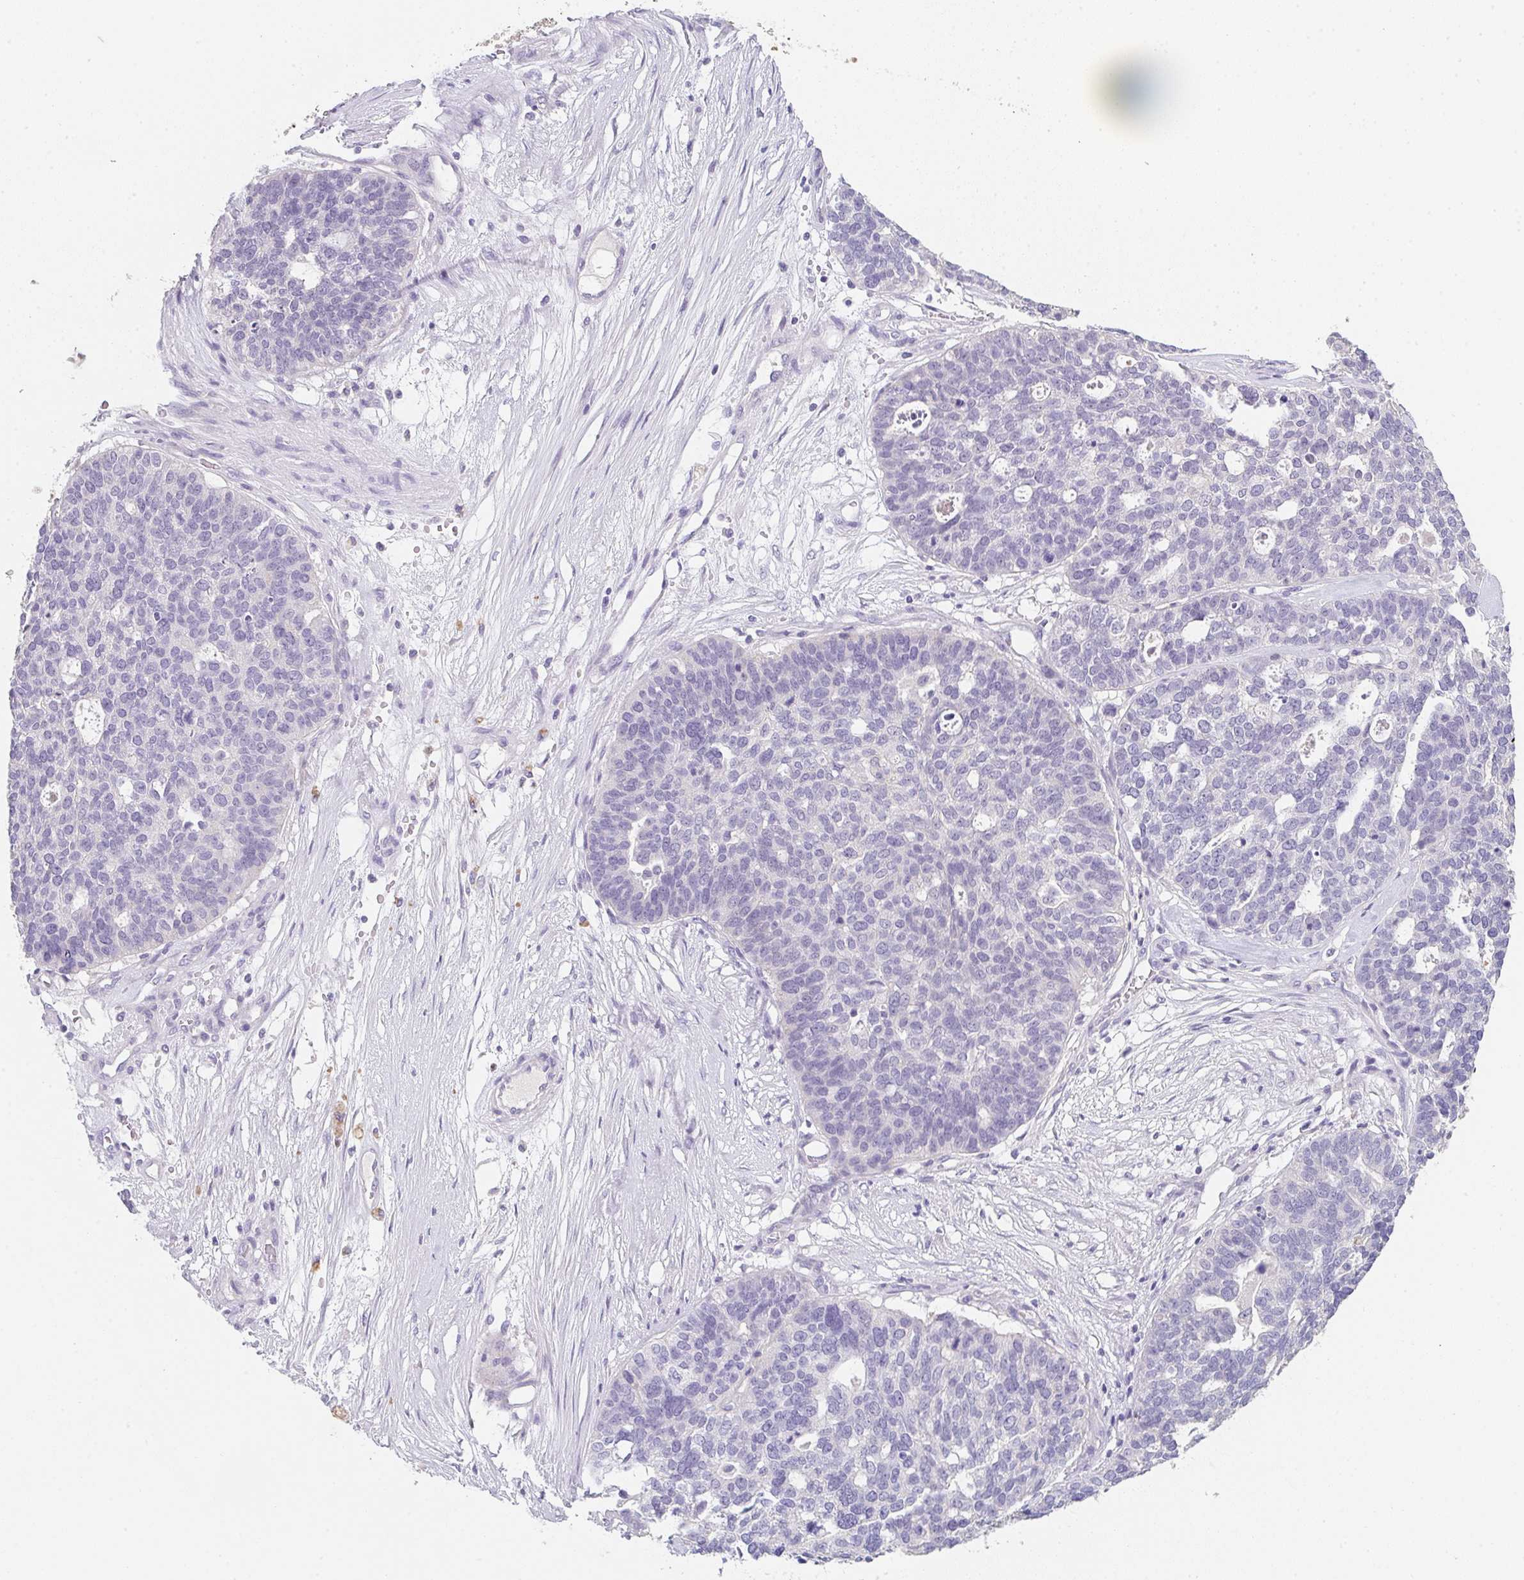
{"staining": {"intensity": "negative", "quantity": "none", "location": "none"}, "tissue": "ovarian cancer", "cell_type": "Tumor cells", "image_type": "cancer", "snomed": [{"axis": "morphology", "description": "Cystadenocarcinoma, serous, NOS"}, {"axis": "topography", "description": "Ovary"}], "caption": "A micrograph of ovarian serous cystadenocarcinoma stained for a protein reveals no brown staining in tumor cells. (DAB IHC visualized using brightfield microscopy, high magnification).", "gene": "C1QTNF8", "patient": {"sex": "female", "age": 59}}